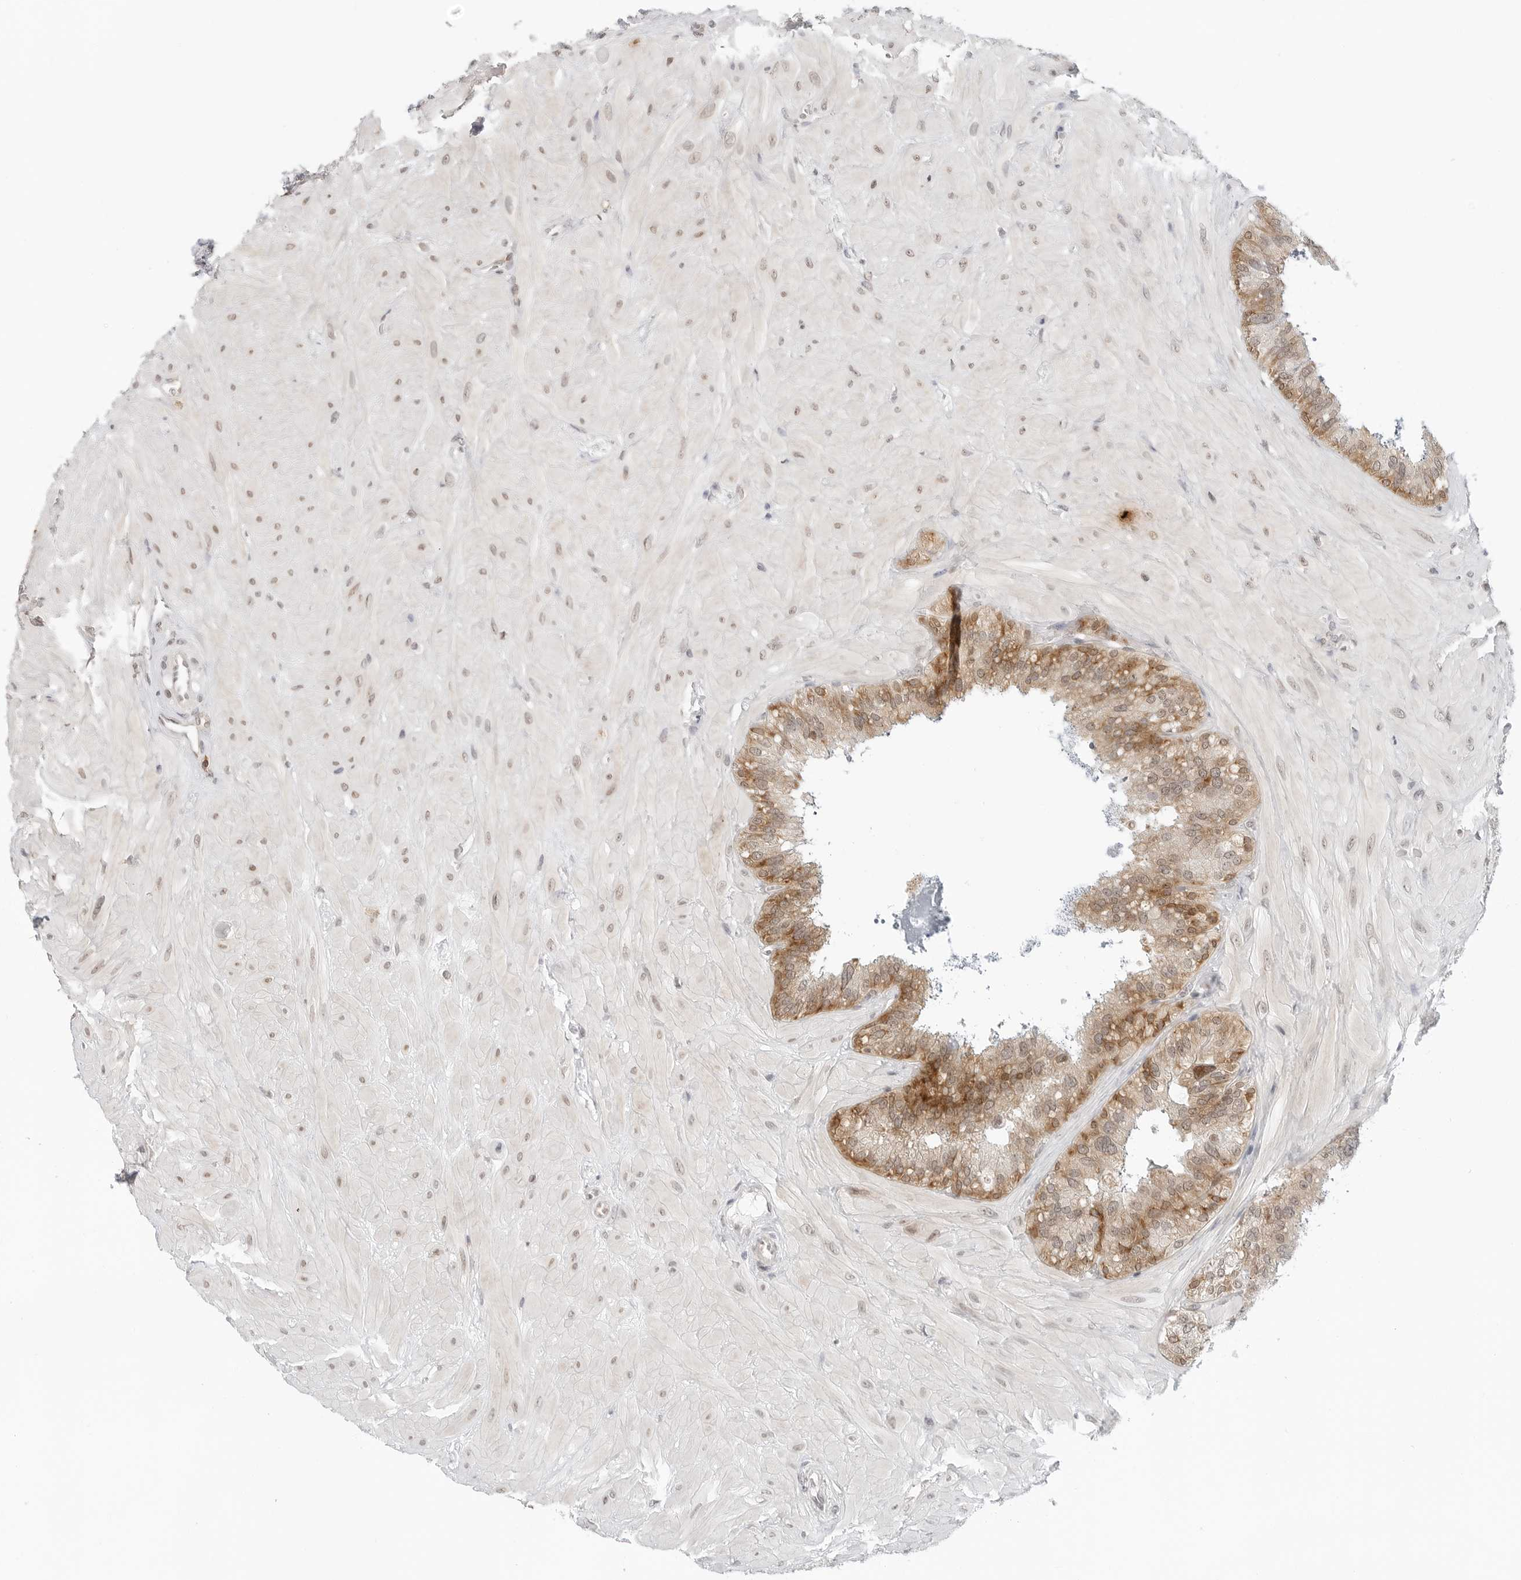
{"staining": {"intensity": "moderate", "quantity": ">75%", "location": "cytoplasmic/membranous"}, "tissue": "seminal vesicle", "cell_type": "Glandular cells", "image_type": "normal", "snomed": [{"axis": "morphology", "description": "Normal tissue, NOS"}, {"axis": "topography", "description": "Prostate"}, {"axis": "topography", "description": "Seminal veicle"}], "caption": "Glandular cells exhibit medium levels of moderate cytoplasmic/membranous expression in approximately >75% of cells in unremarkable human seminal vesicle. (DAB = brown stain, brightfield microscopy at high magnification).", "gene": "METAP1", "patient": {"sex": "male", "age": 51}}